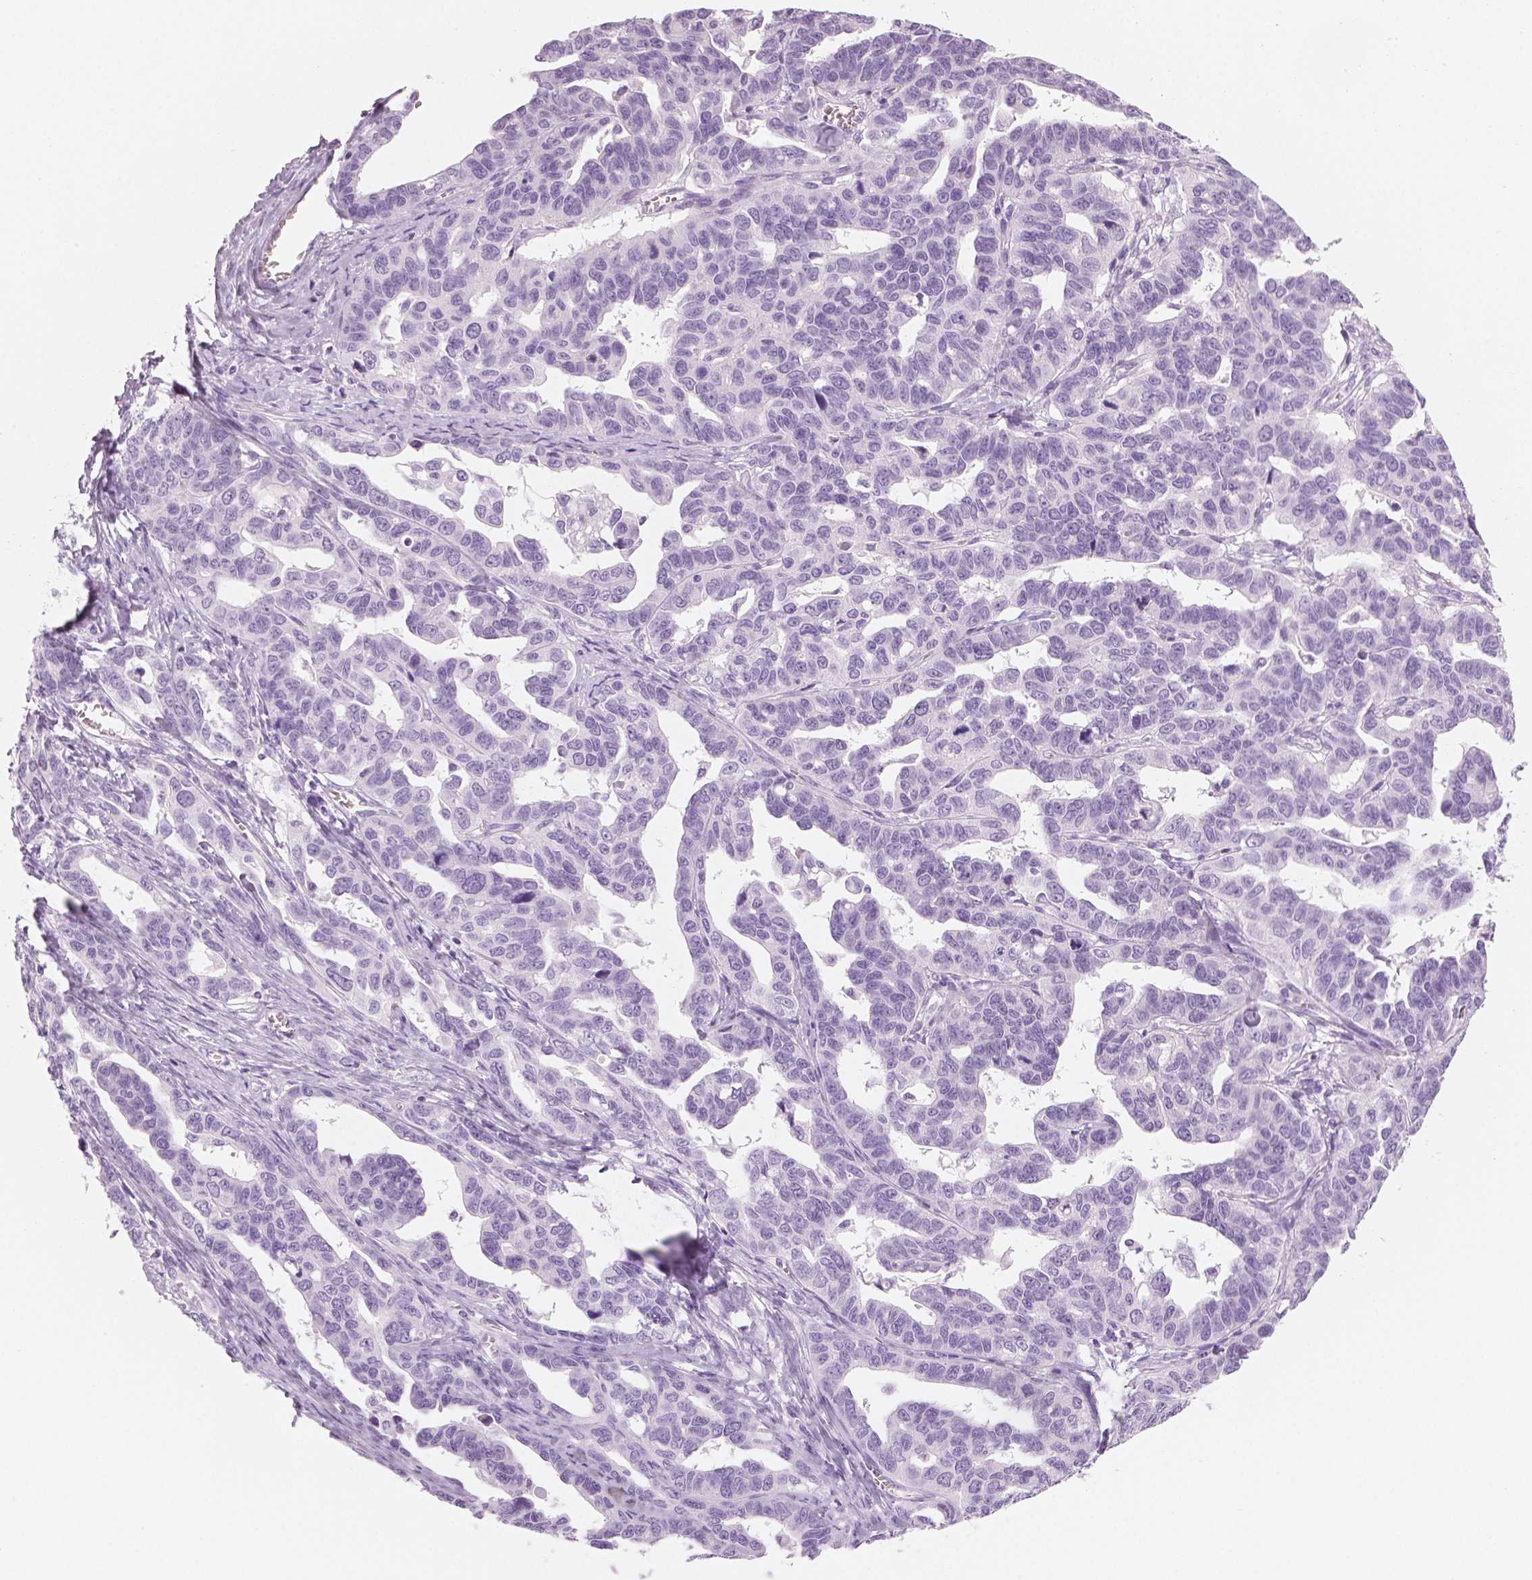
{"staining": {"intensity": "negative", "quantity": "none", "location": "none"}, "tissue": "ovarian cancer", "cell_type": "Tumor cells", "image_type": "cancer", "snomed": [{"axis": "morphology", "description": "Cystadenocarcinoma, serous, NOS"}, {"axis": "topography", "description": "Ovary"}], "caption": "Tumor cells show no significant protein expression in ovarian cancer. The staining is performed using DAB brown chromogen with nuclei counter-stained in using hematoxylin.", "gene": "PLIN4", "patient": {"sex": "female", "age": 69}}